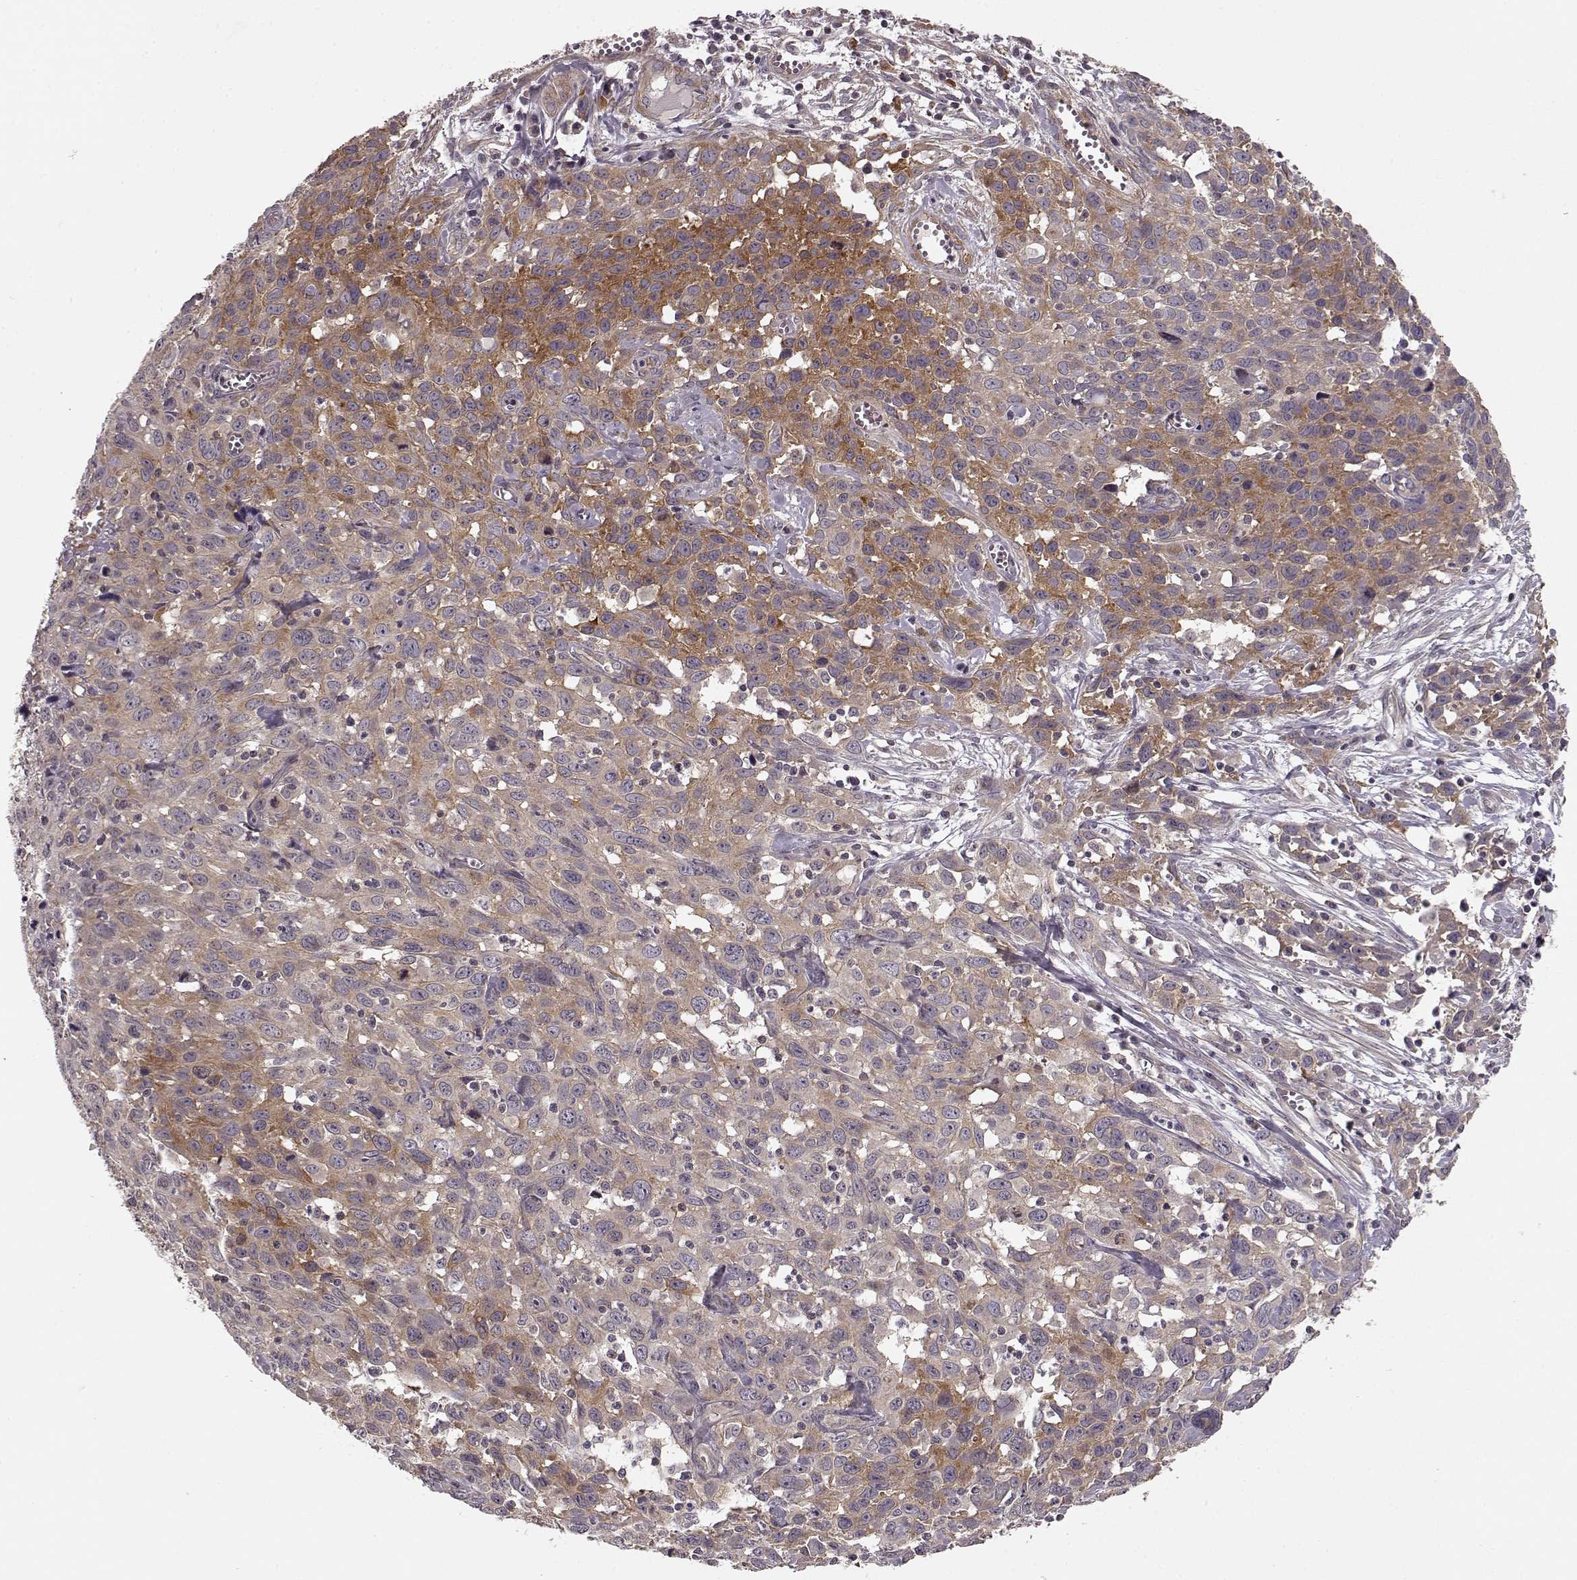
{"staining": {"intensity": "moderate", "quantity": "25%-75%", "location": "cytoplasmic/membranous"}, "tissue": "cervical cancer", "cell_type": "Tumor cells", "image_type": "cancer", "snomed": [{"axis": "morphology", "description": "Squamous cell carcinoma, NOS"}, {"axis": "topography", "description": "Cervix"}], "caption": "Human cervical cancer stained with a protein marker exhibits moderate staining in tumor cells.", "gene": "SLAIN2", "patient": {"sex": "female", "age": 38}}